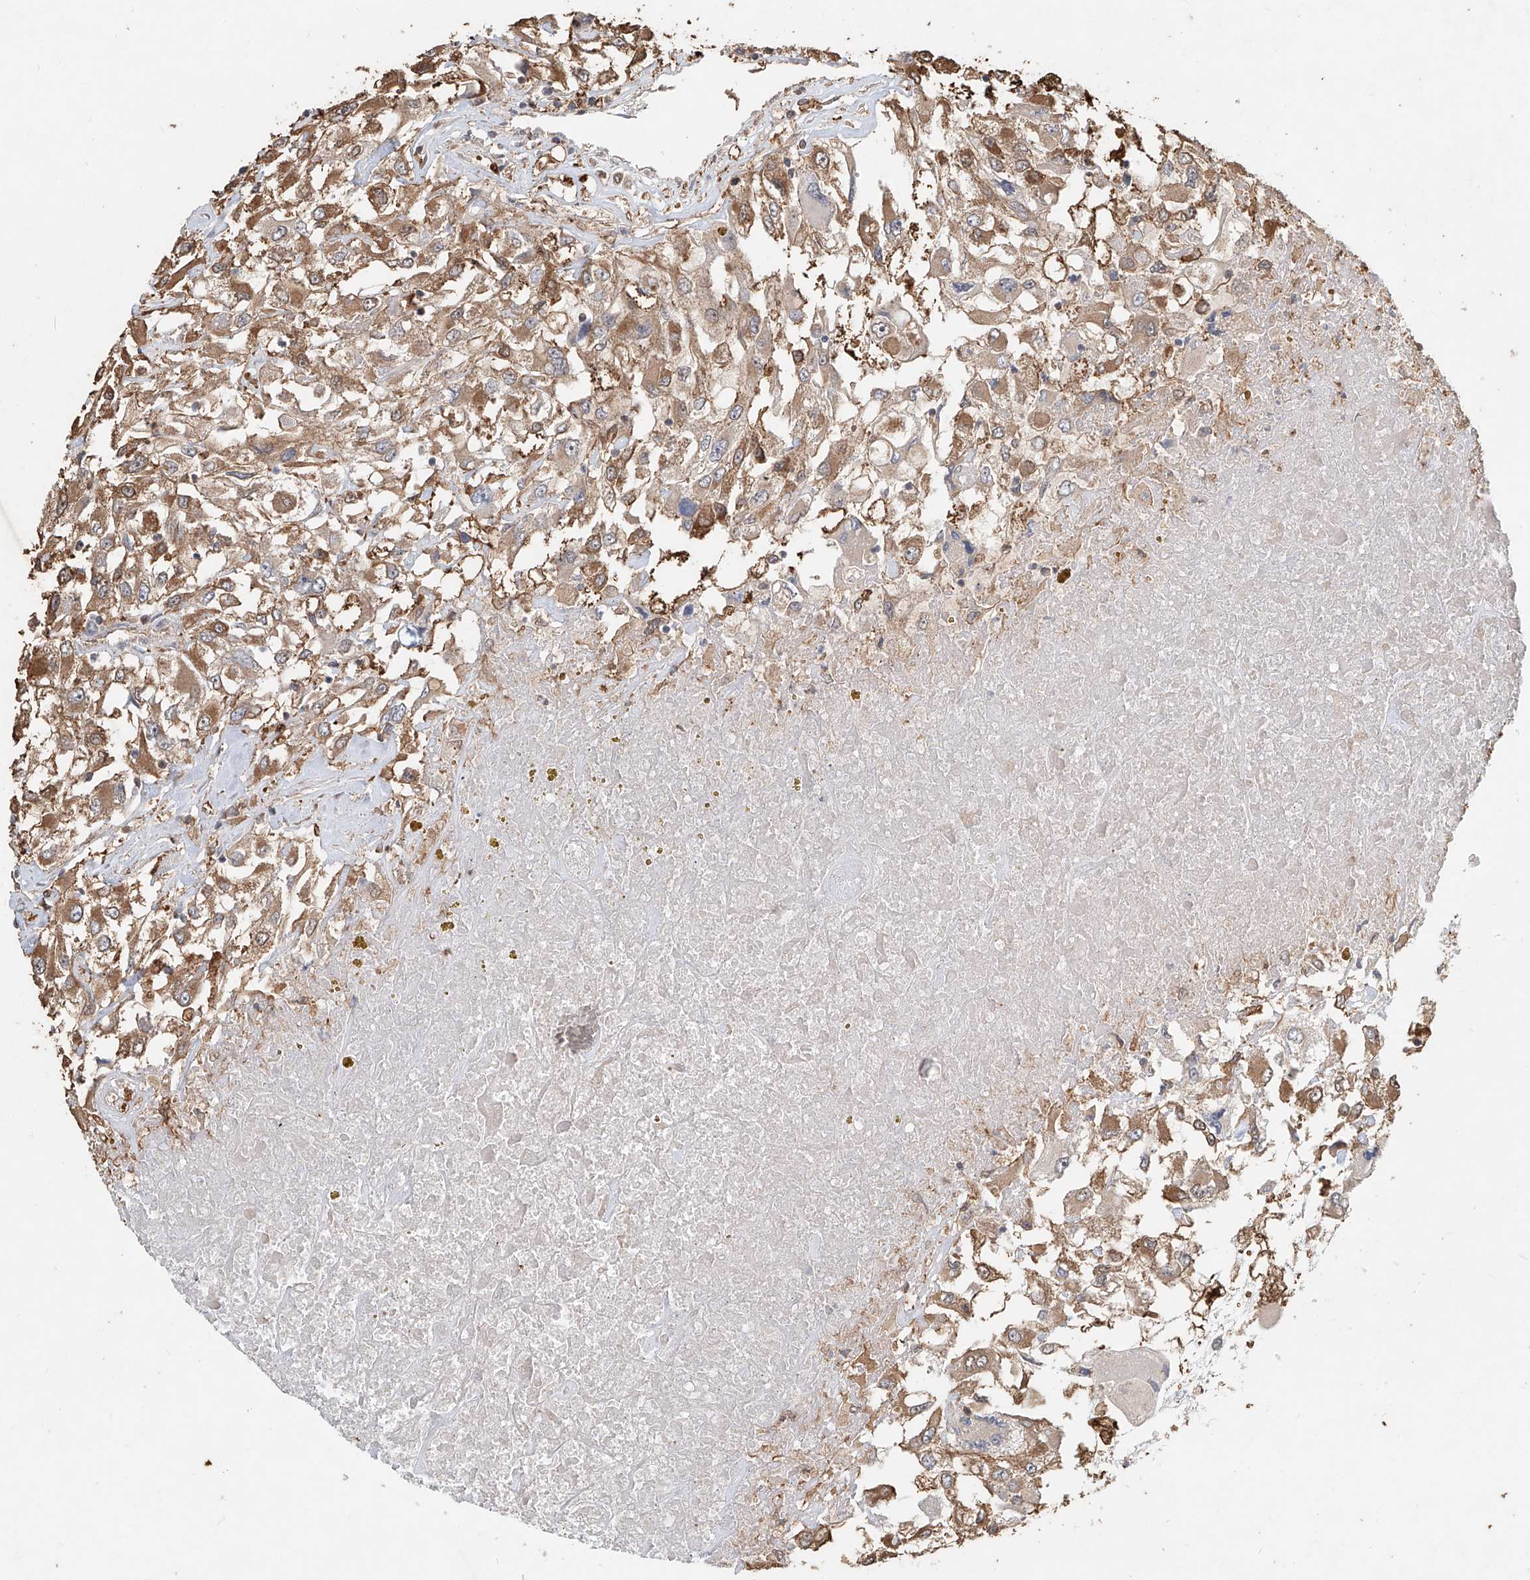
{"staining": {"intensity": "moderate", "quantity": ">75%", "location": "cytoplasmic/membranous"}, "tissue": "renal cancer", "cell_type": "Tumor cells", "image_type": "cancer", "snomed": [{"axis": "morphology", "description": "Adenocarcinoma, NOS"}, {"axis": "topography", "description": "Kidney"}], "caption": "A brown stain labels moderate cytoplasmic/membranous positivity of a protein in human renal cancer (adenocarcinoma) tumor cells.", "gene": "RMND1", "patient": {"sex": "female", "age": 52}}